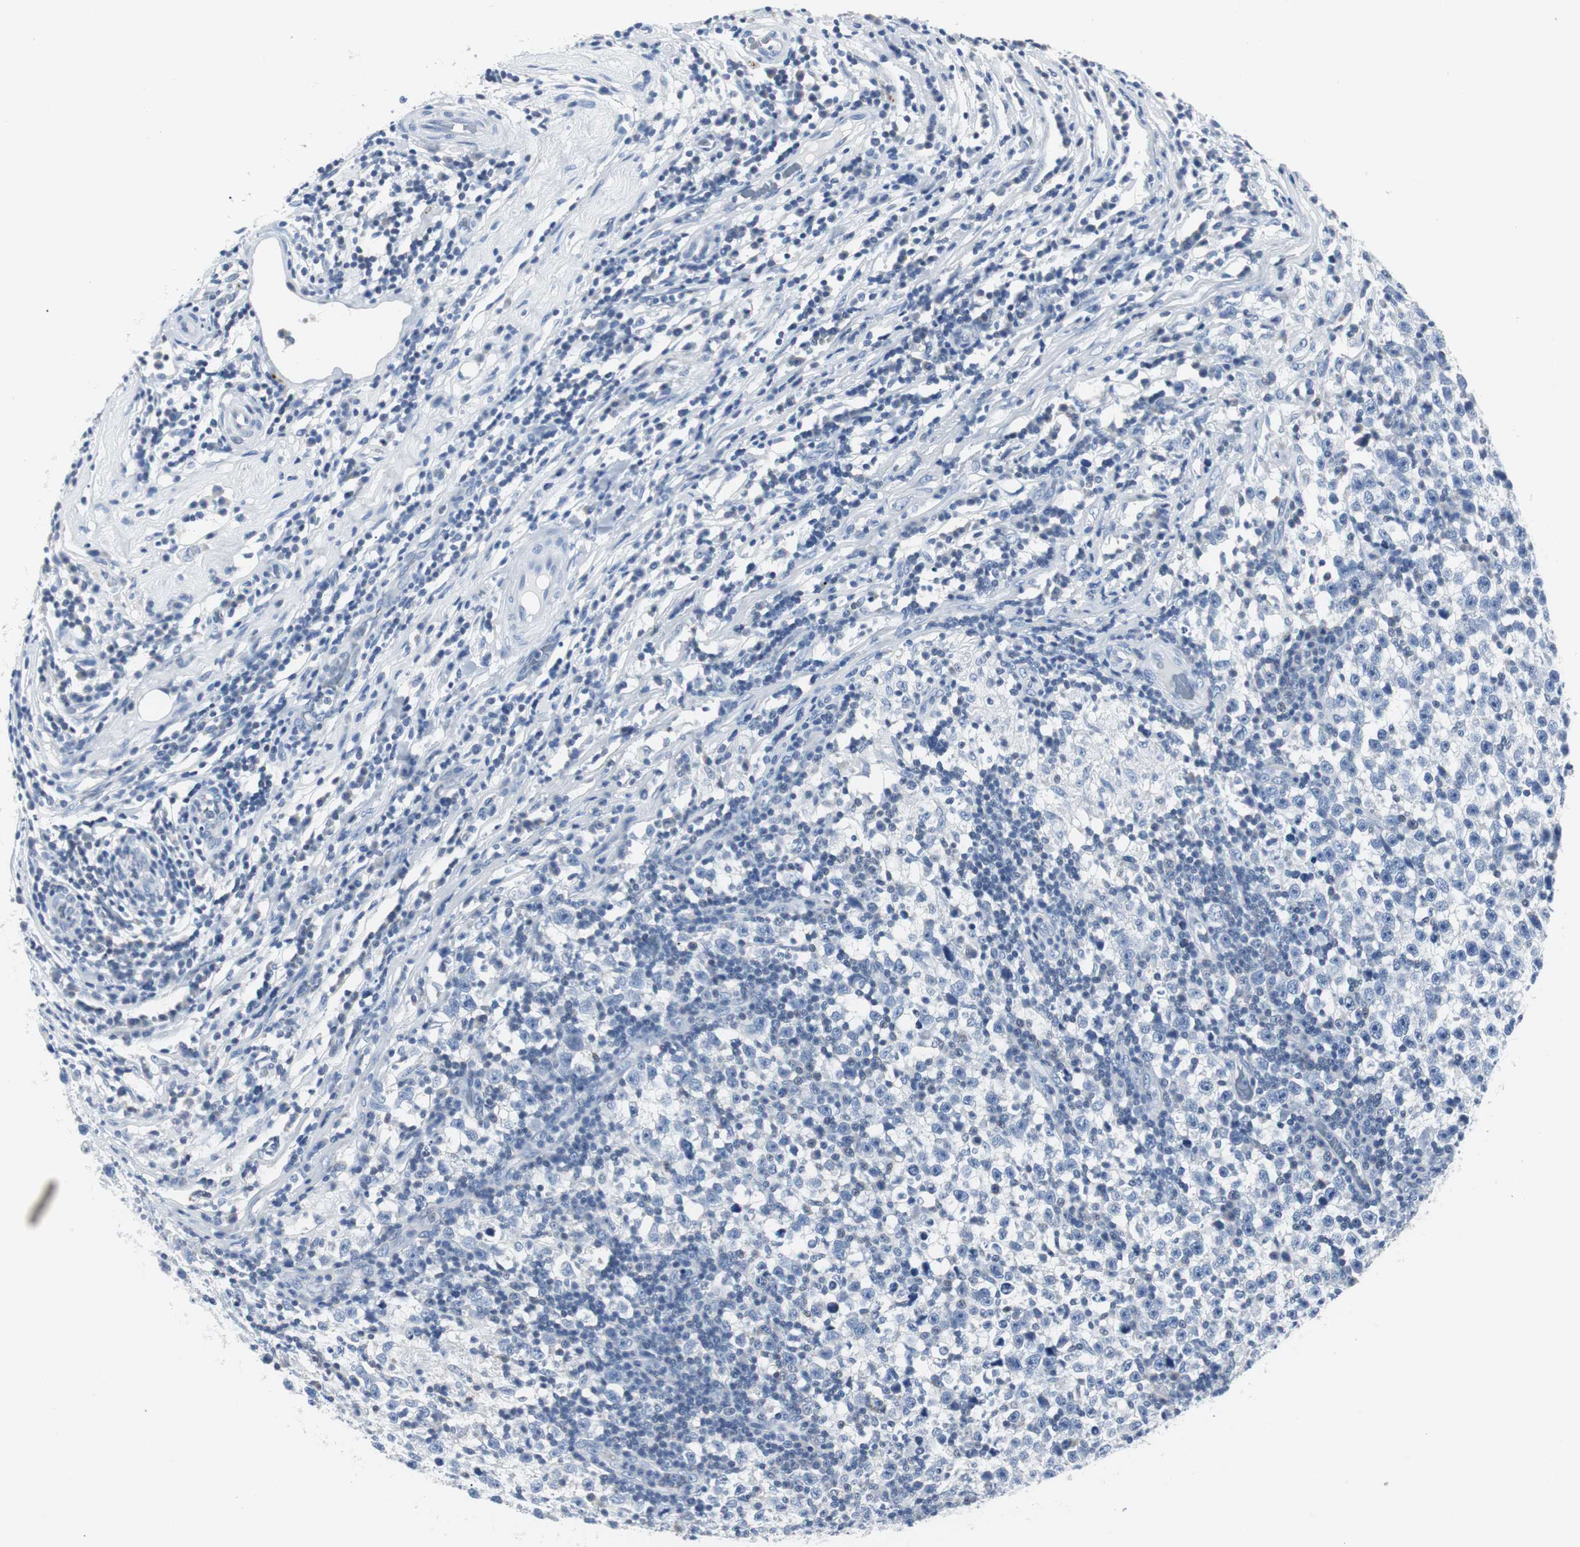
{"staining": {"intensity": "negative", "quantity": "none", "location": "none"}, "tissue": "testis cancer", "cell_type": "Tumor cells", "image_type": "cancer", "snomed": [{"axis": "morphology", "description": "Seminoma, NOS"}, {"axis": "topography", "description": "Testis"}], "caption": "High magnification brightfield microscopy of seminoma (testis) stained with DAB (3,3'-diaminobenzidine) (brown) and counterstained with hematoxylin (blue): tumor cells show no significant positivity.", "gene": "GAP43", "patient": {"sex": "male", "age": 43}}